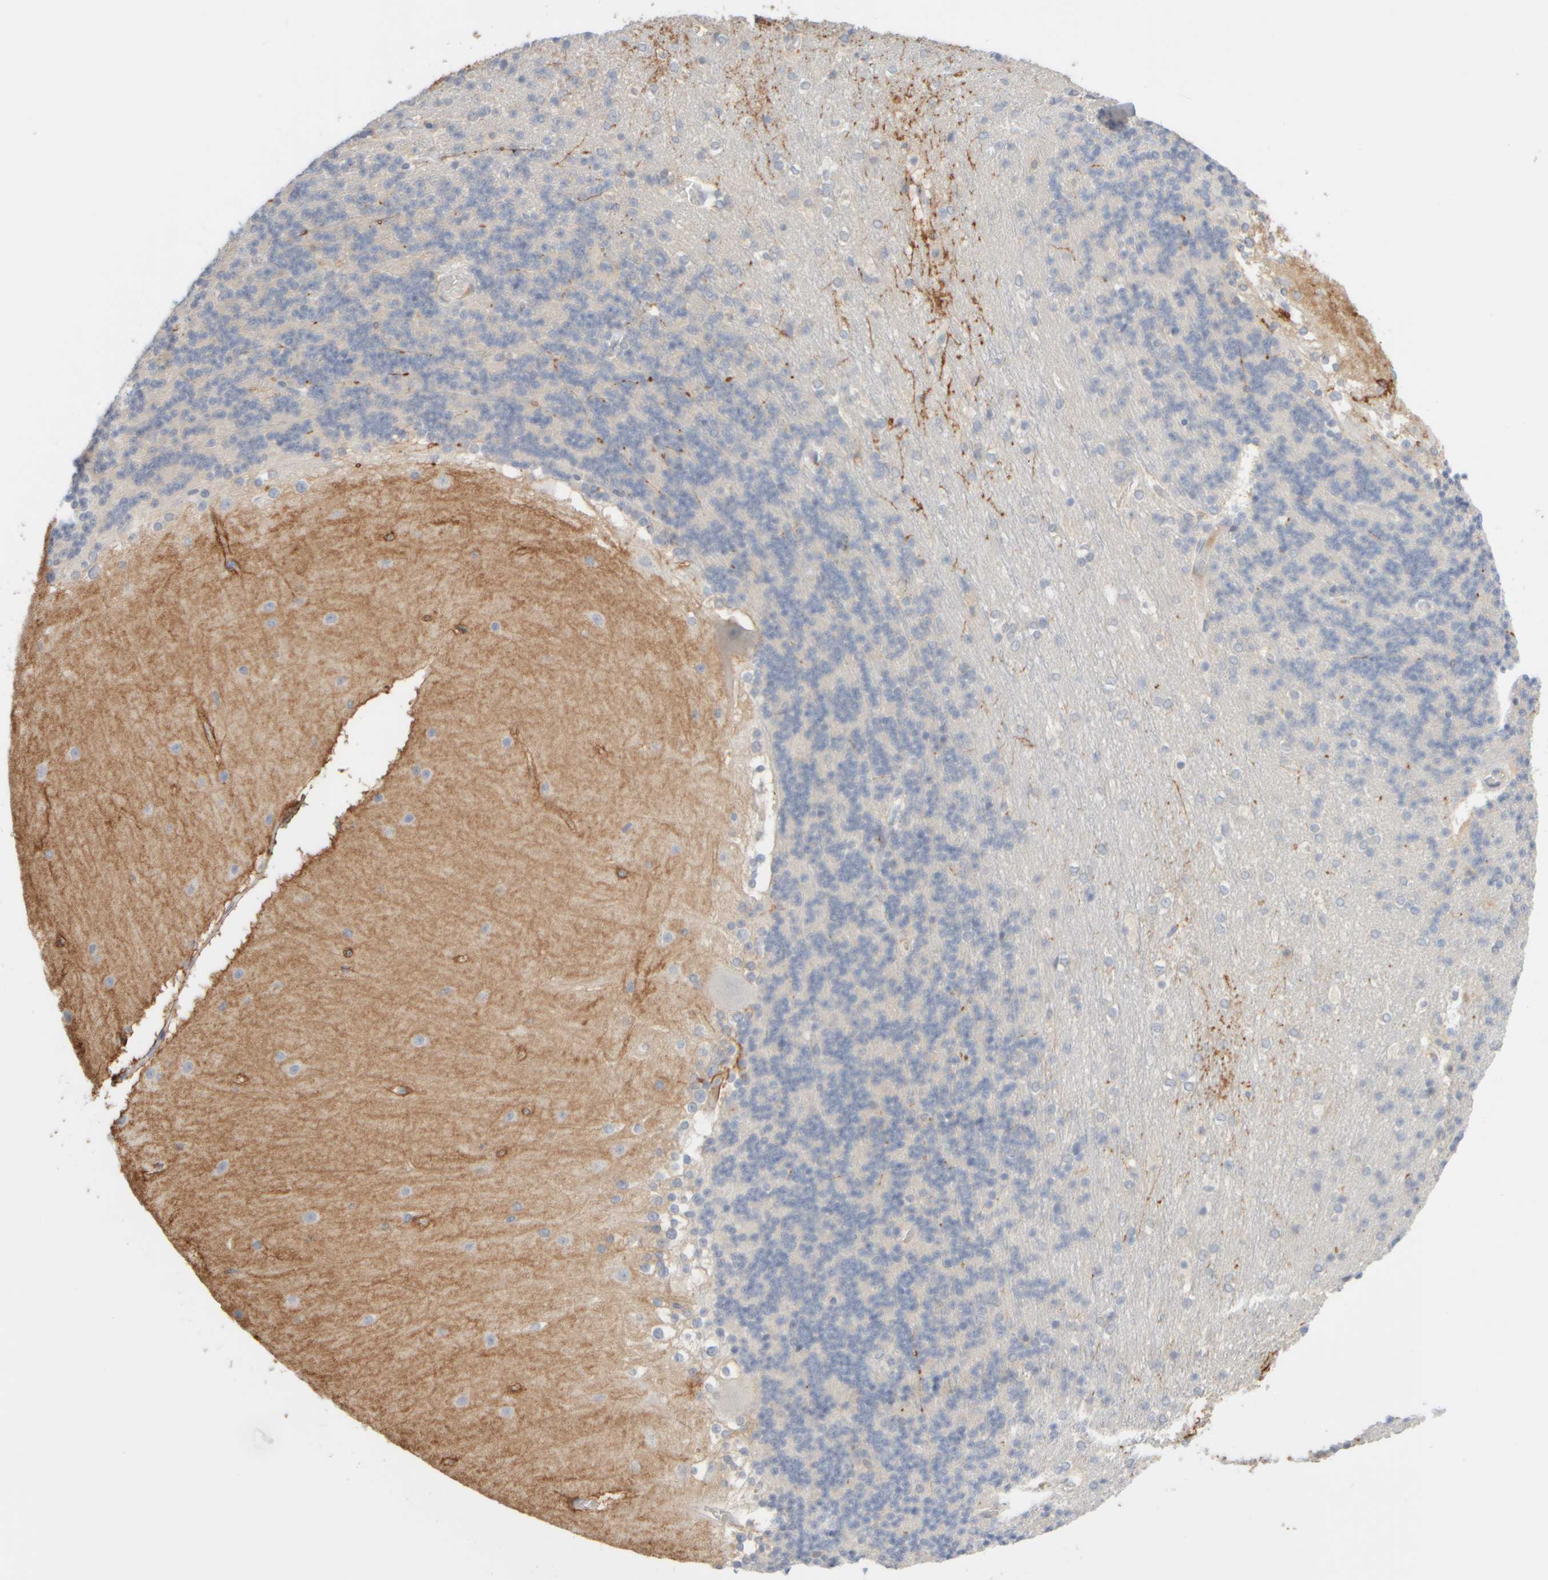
{"staining": {"intensity": "moderate", "quantity": "<25%", "location": "cytoplasmic/membranous"}, "tissue": "cerebellum", "cell_type": "Cells in granular layer", "image_type": "normal", "snomed": [{"axis": "morphology", "description": "Normal tissue, NOS"}, {"axis": "topography", "description": "Cerebellum"}], "caption": "The micrograph shows immunohistochemical staining of normal cerebellum. There is moderate cytoplasmic/membranous positivity is seen in approximately <25% of cells in granular layer.", "gene": "GOPC", "patient": {"sex": "female", "age": 19}}